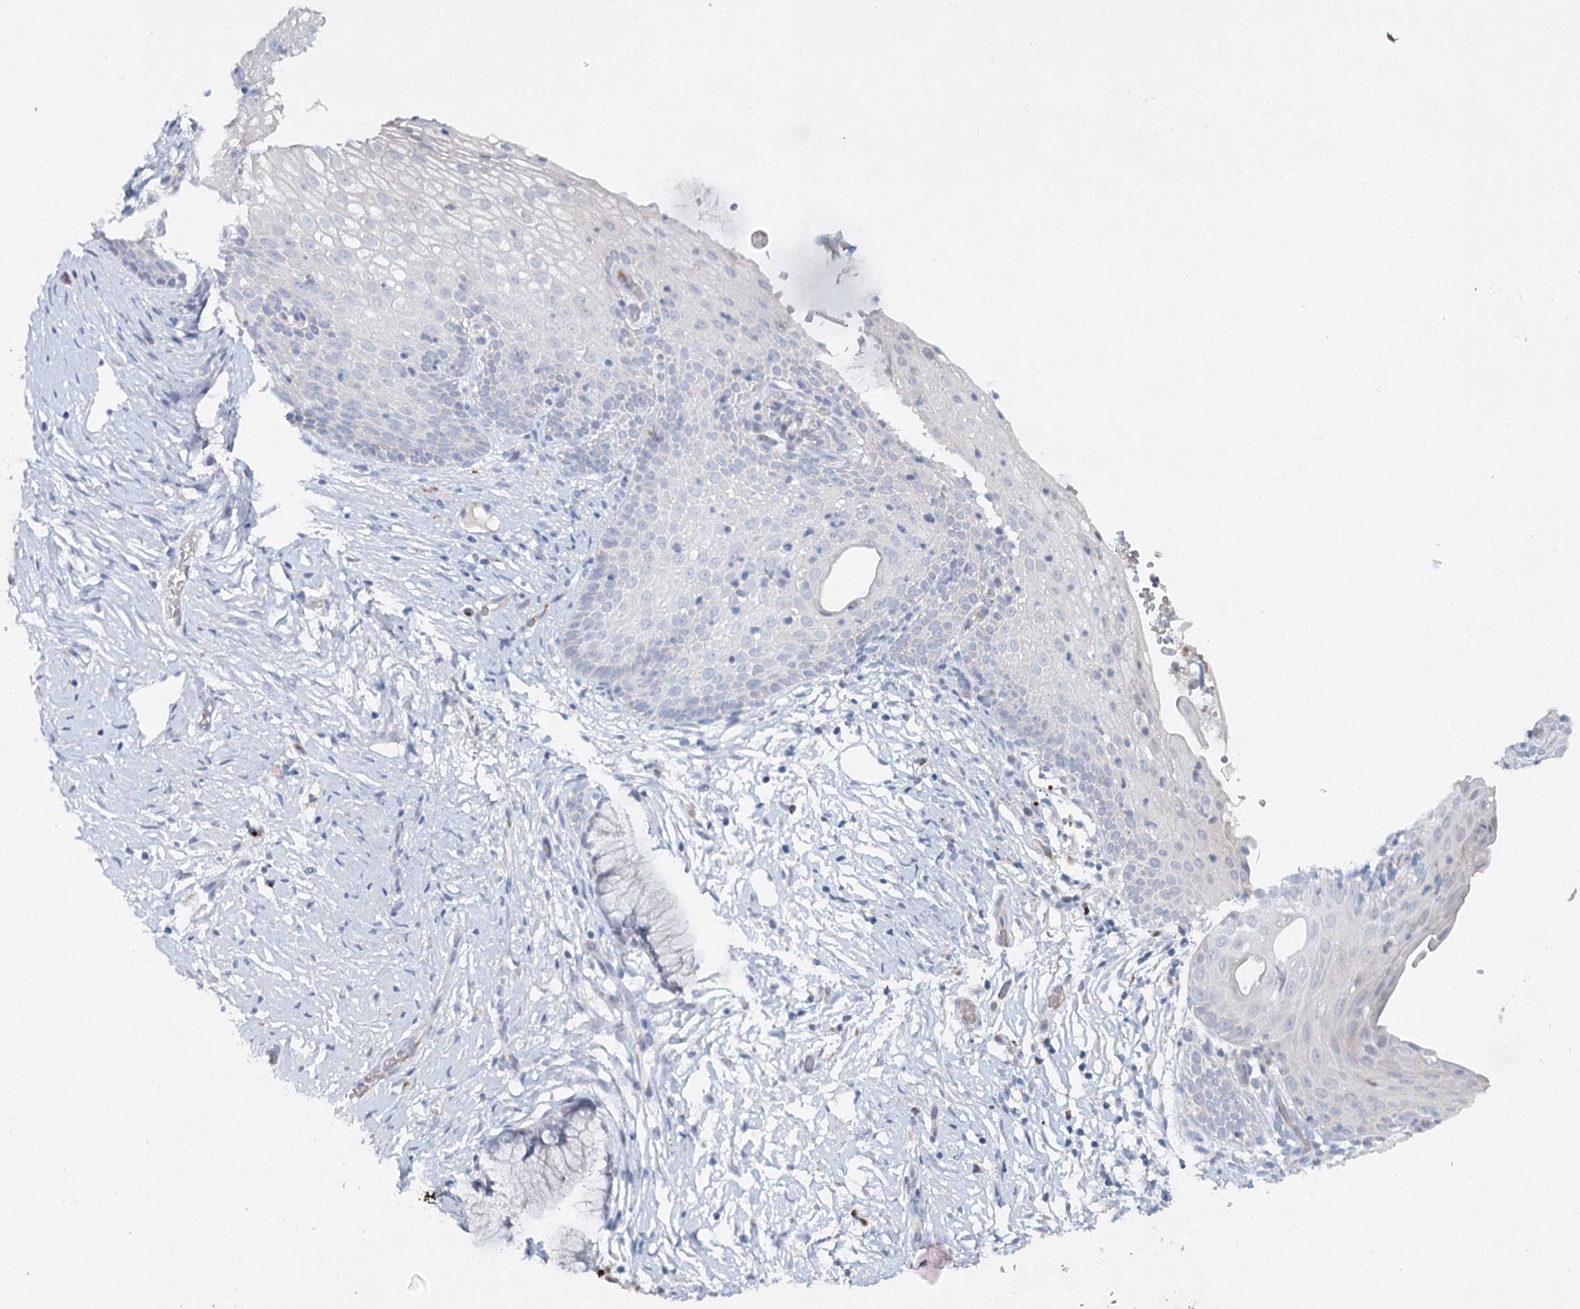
{"staining": {"intensity": "negative", "quantity": "none", "location": "none"}, "tissue": "cervix", "cell_type": "Glandular cells", "image_type": "normal", "snomed": [{"axis": "morphology", "description": "Normal tissue, NOS"}, {"axis": "topography", "description": "Cervix"}], "caption": "This is an IHC photomicrograph of normal human cervix. There is no expression in glandular cells.", "gene": "RFX6", "patient": {"sex": "female", "age": 33}}